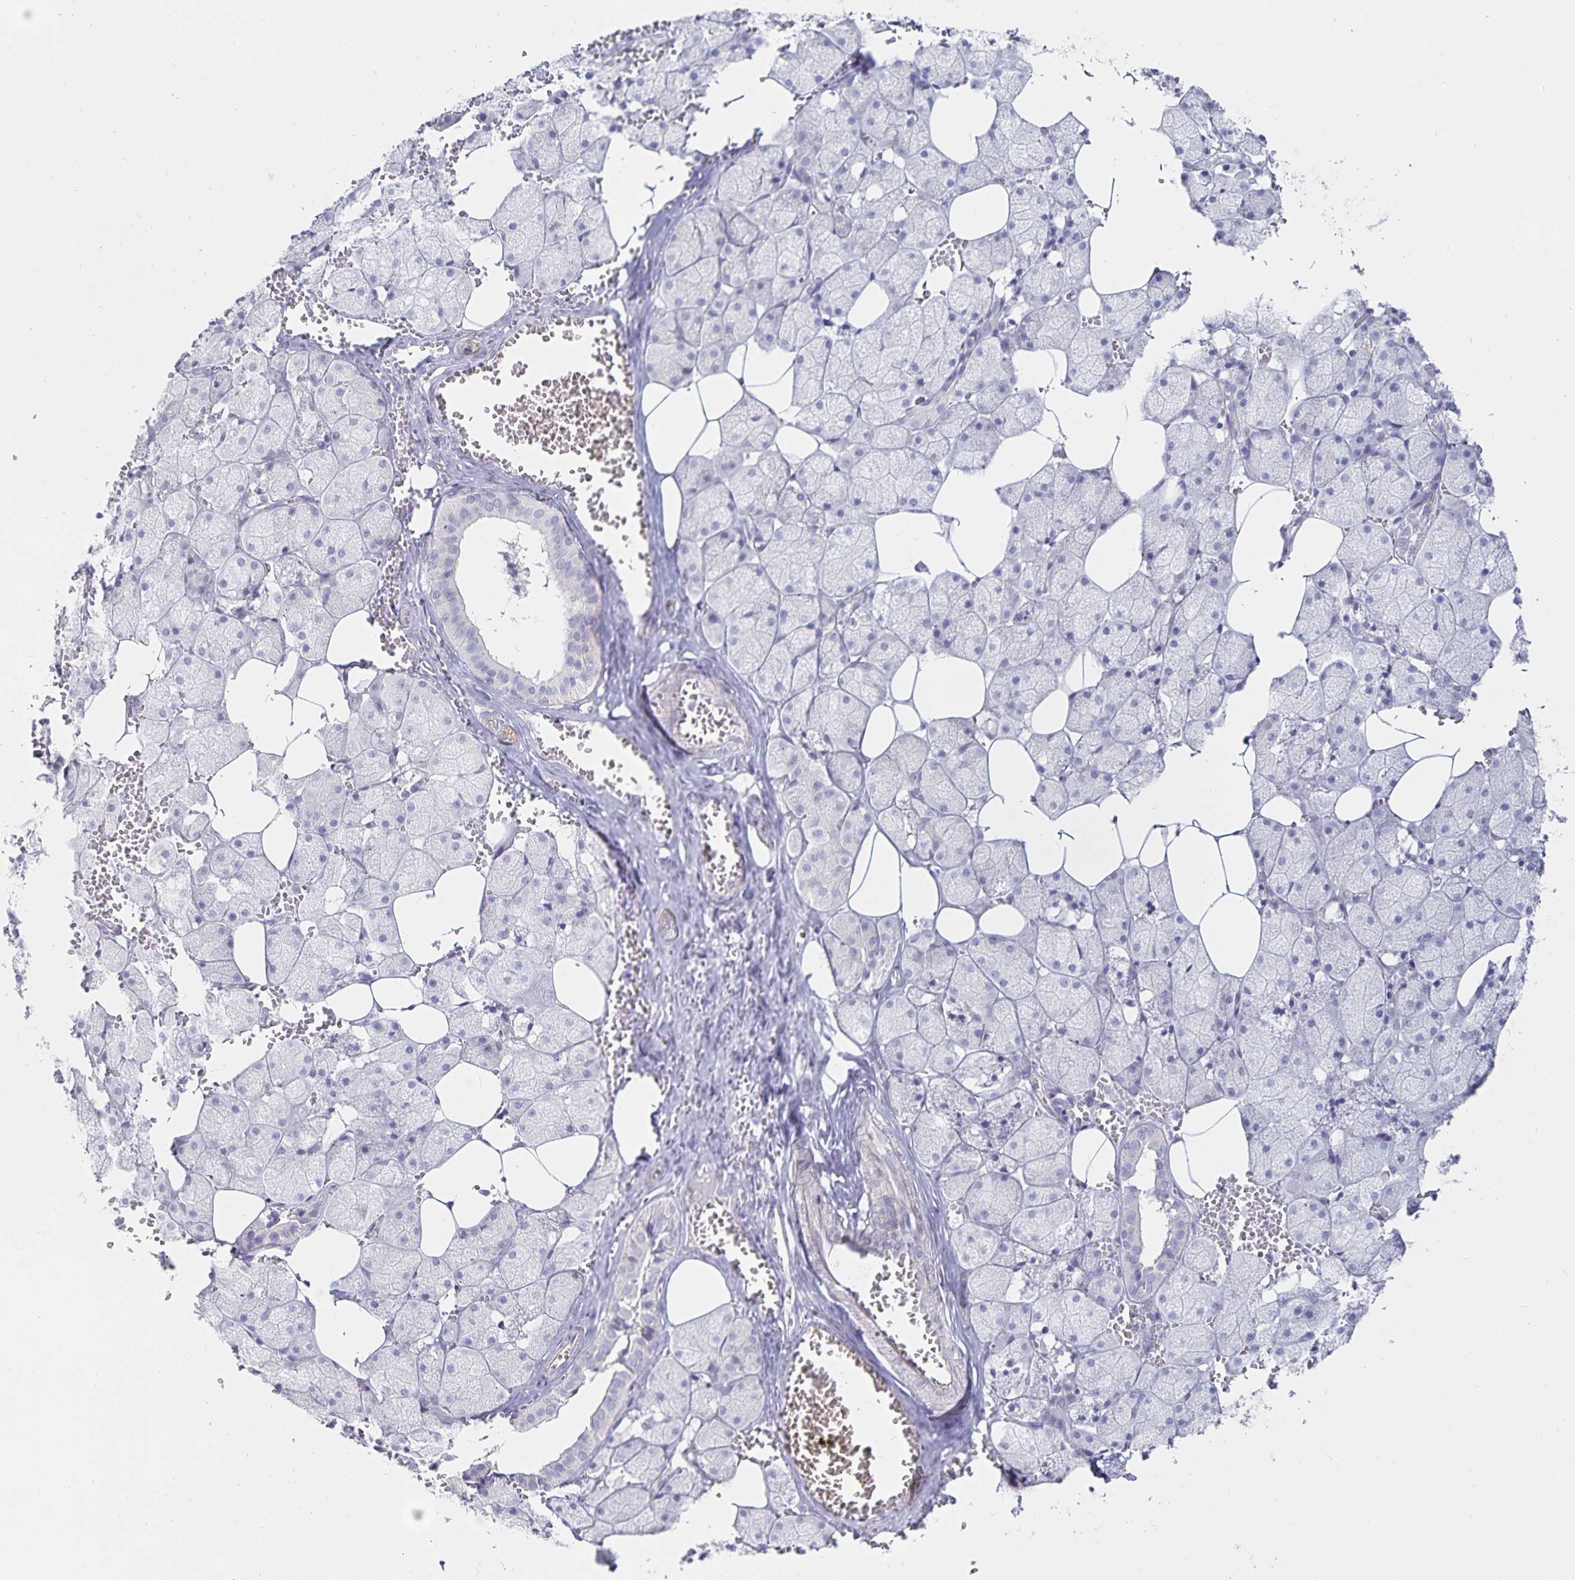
{"staining": {"intensity": "weak", "quantity": "<25%", "location": "cytoplasmic/membranous"}, "tissue": "salivary gland", "cell_type": "Glandular cells", "image_type": "normal", "snomed": [{"axis": "morphology", "description": "Normal tissue, NOS"}, {"axis": "topography", "description": "Salivary gland"}, {"axis": "topography", "description": "Peripheral nerve tissue"}], "caption": "IHC photomicrograph of unremarkable human salivary gland stained for a protein (brown), which shows no positivity in glandular cells.", "gene": "SFTPA1", "patient": {"sex": "male", "age": 38}}